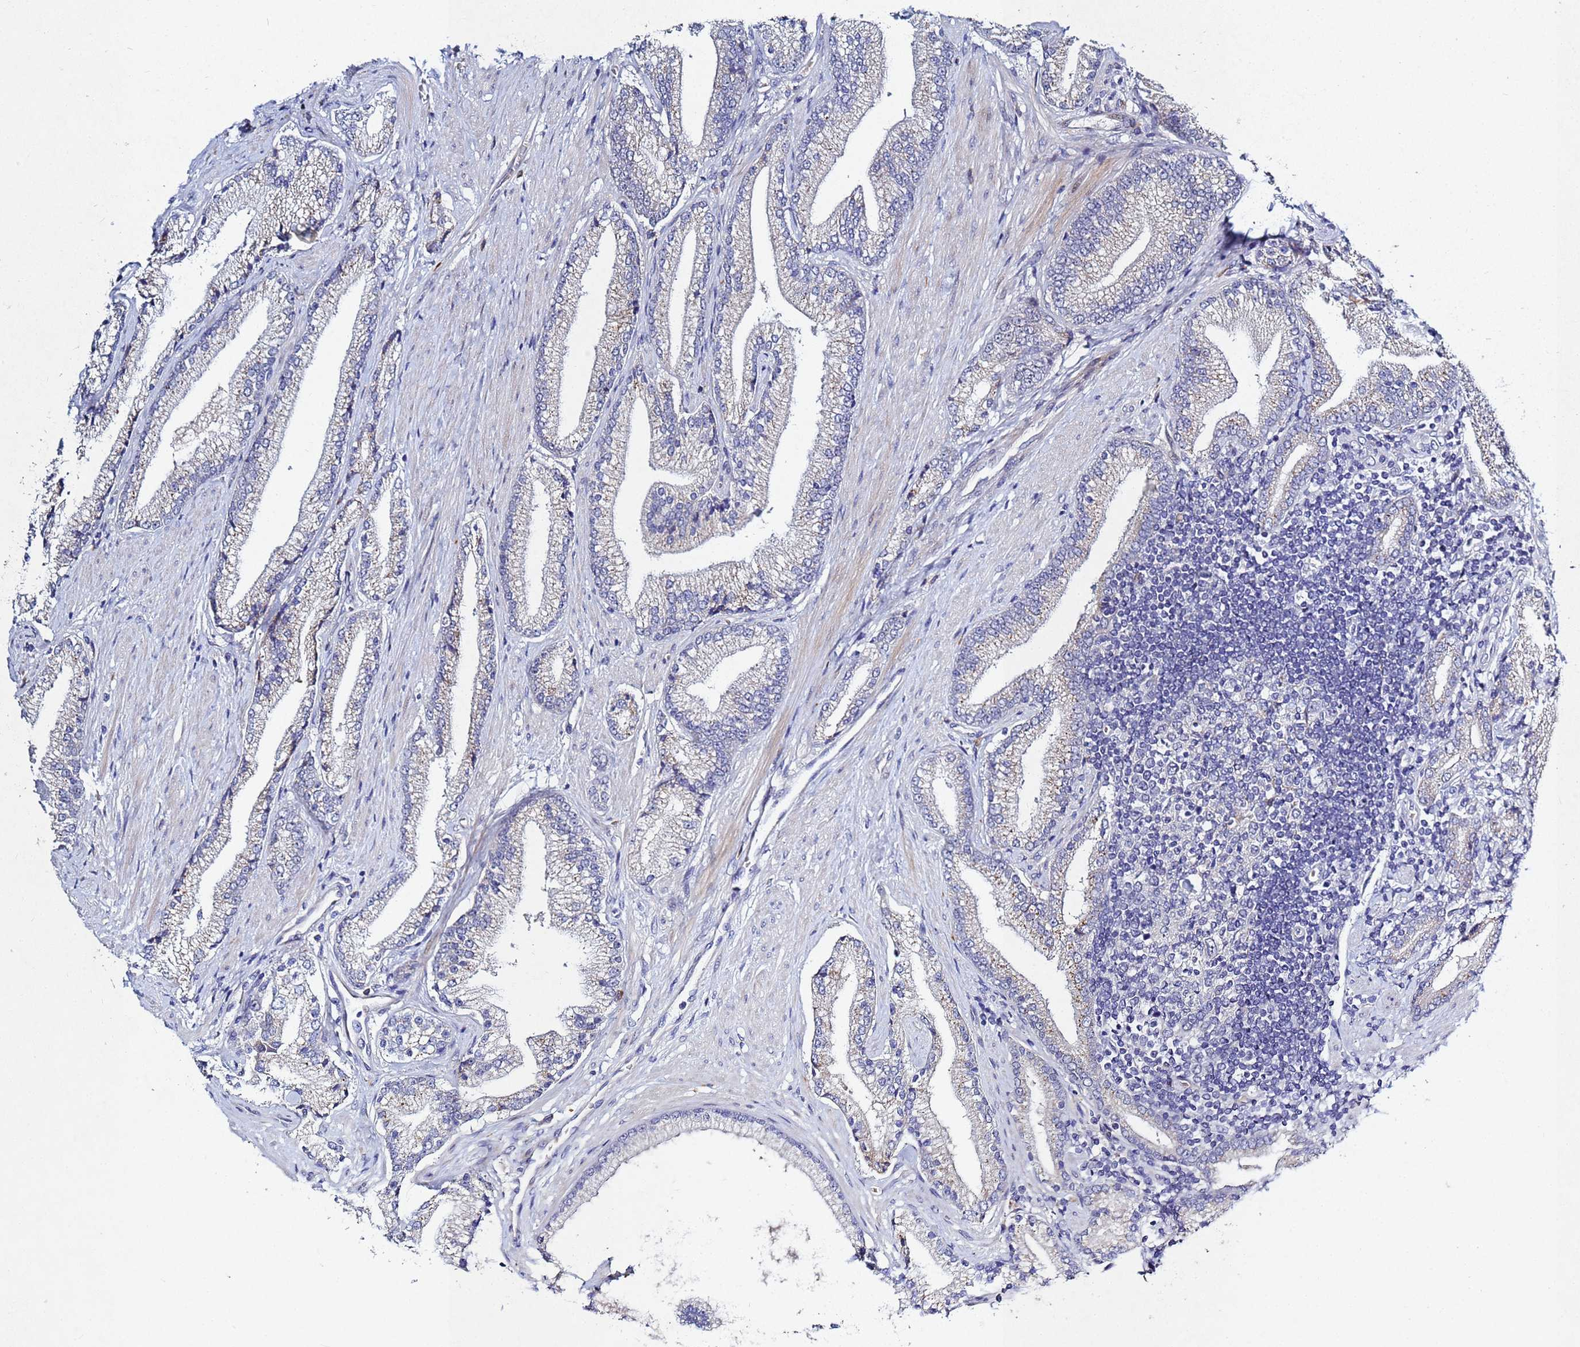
{"staining": {"intensity": "negative", "quantity": "none", "location": "none"}, "tissue": "prostate cancer", "cell_type": "Tumor cells", "image_type": "cancer", "snomed": [{"axis": "morphology", "description": "Adenocarcinoma, High grade"}, {"axis": "topography", "description": "Prostate"}], "caption": "Immunohistochemistry (IHC) photomicrograph of neoplastic tissue: prostate cancer stained with DAB demonstrates no significant protein staining in tumor cells. (DAB immunohistochemistry with hematoxylin counter stain).", "gene": "TNPO2", "patient": {"sex": "male", "age": 67}}